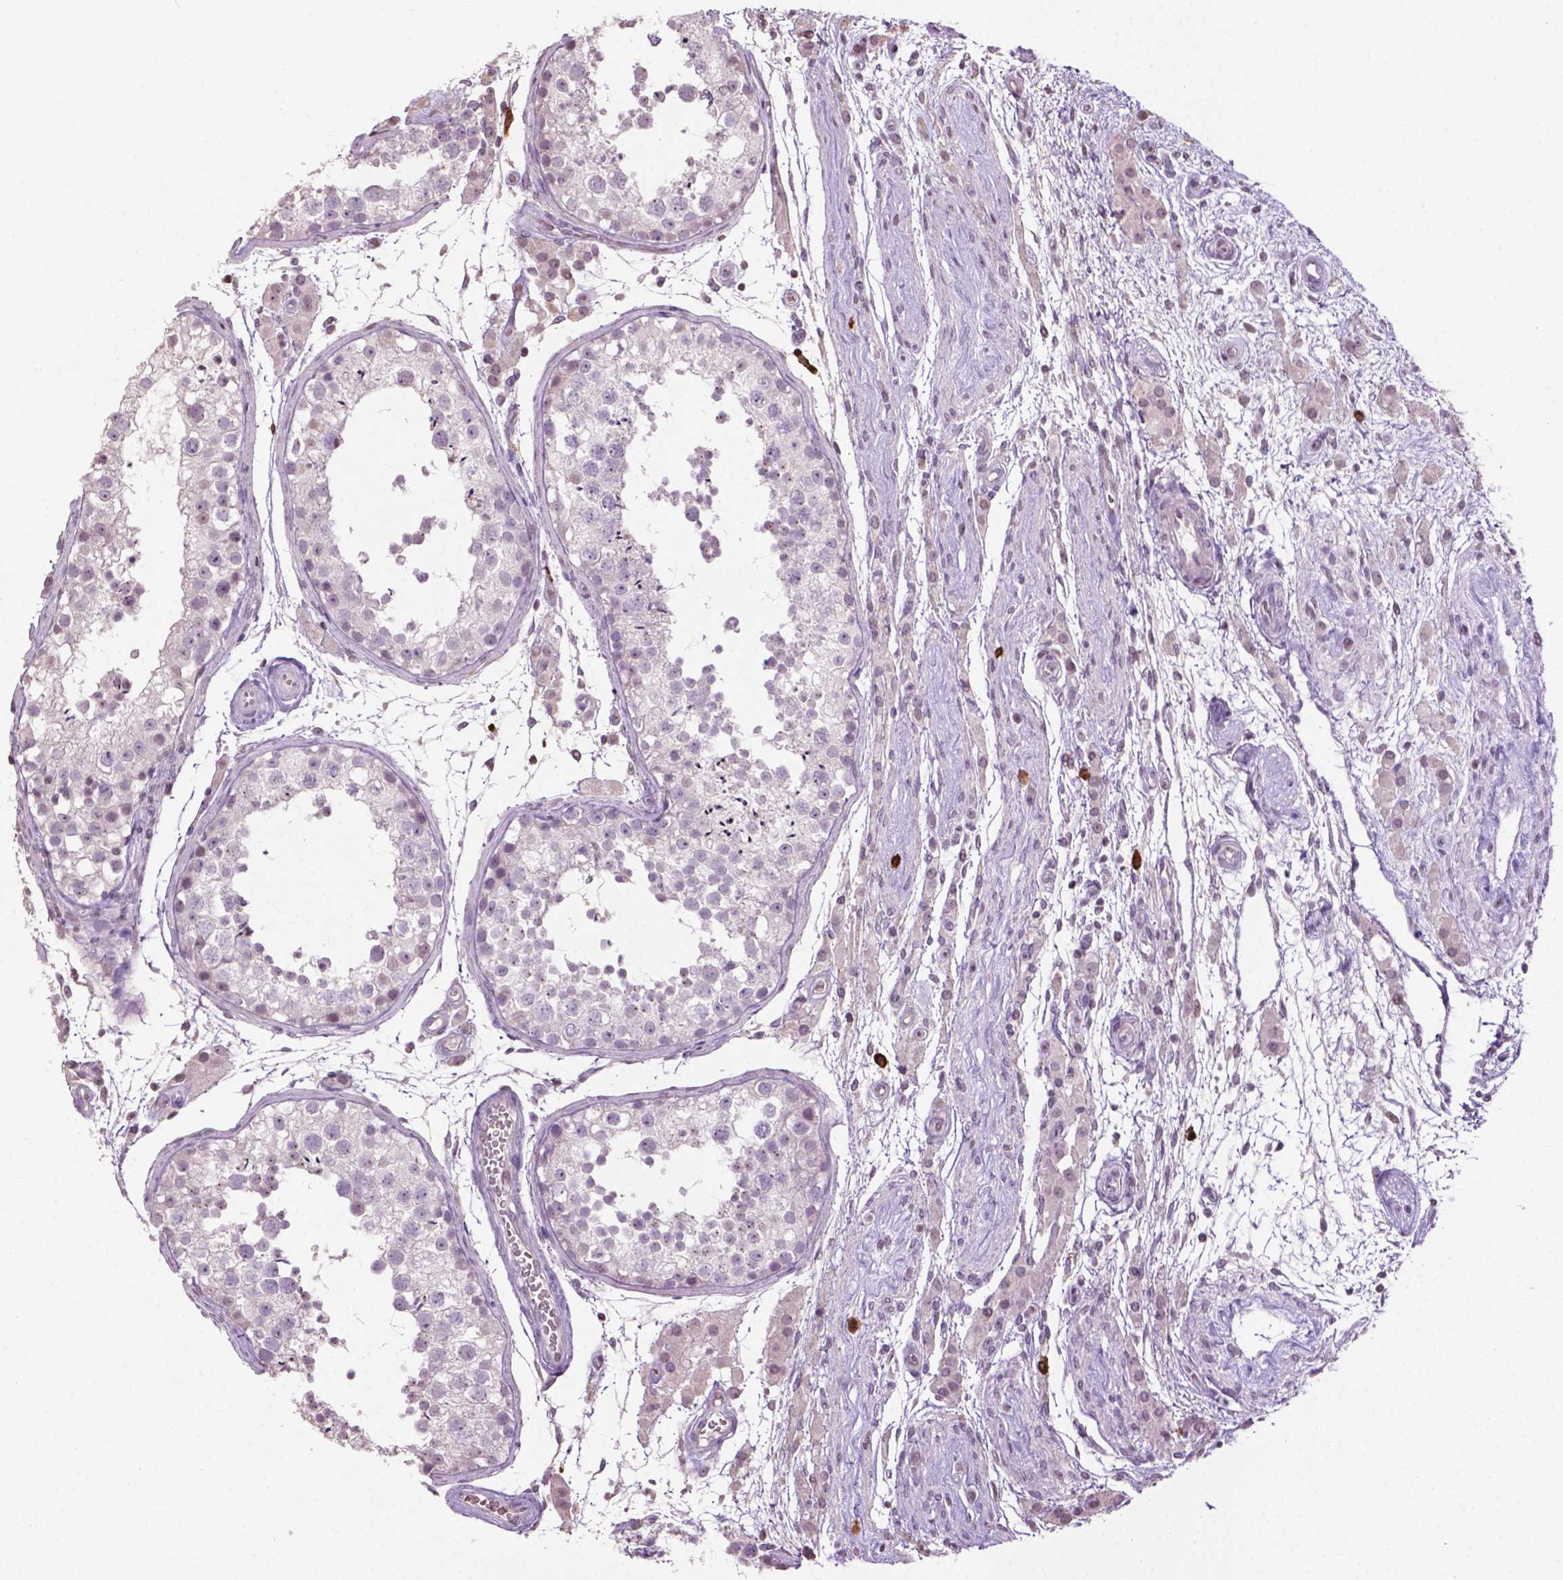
{"staining": {"intensity": "negative", "quantity": "none", "location": "none"}, "tissue": "testis", "cell_type": "Cells in seminiferous ducts", "image_type": "normal", "snomed": [{"axis": "morphology", "description": "Normal tissue, NOS"}, {"axis": "morphology", "description": "Seminoma, NOS"}, {"axis": "topography", "description": "Testis"}], "caption": "Testis stained for a protein using IHC demonstrates no positivity cells in seminiferous ducts.", "gene": "NTNG2", "patient": {"sex": "male", "age": 29}}